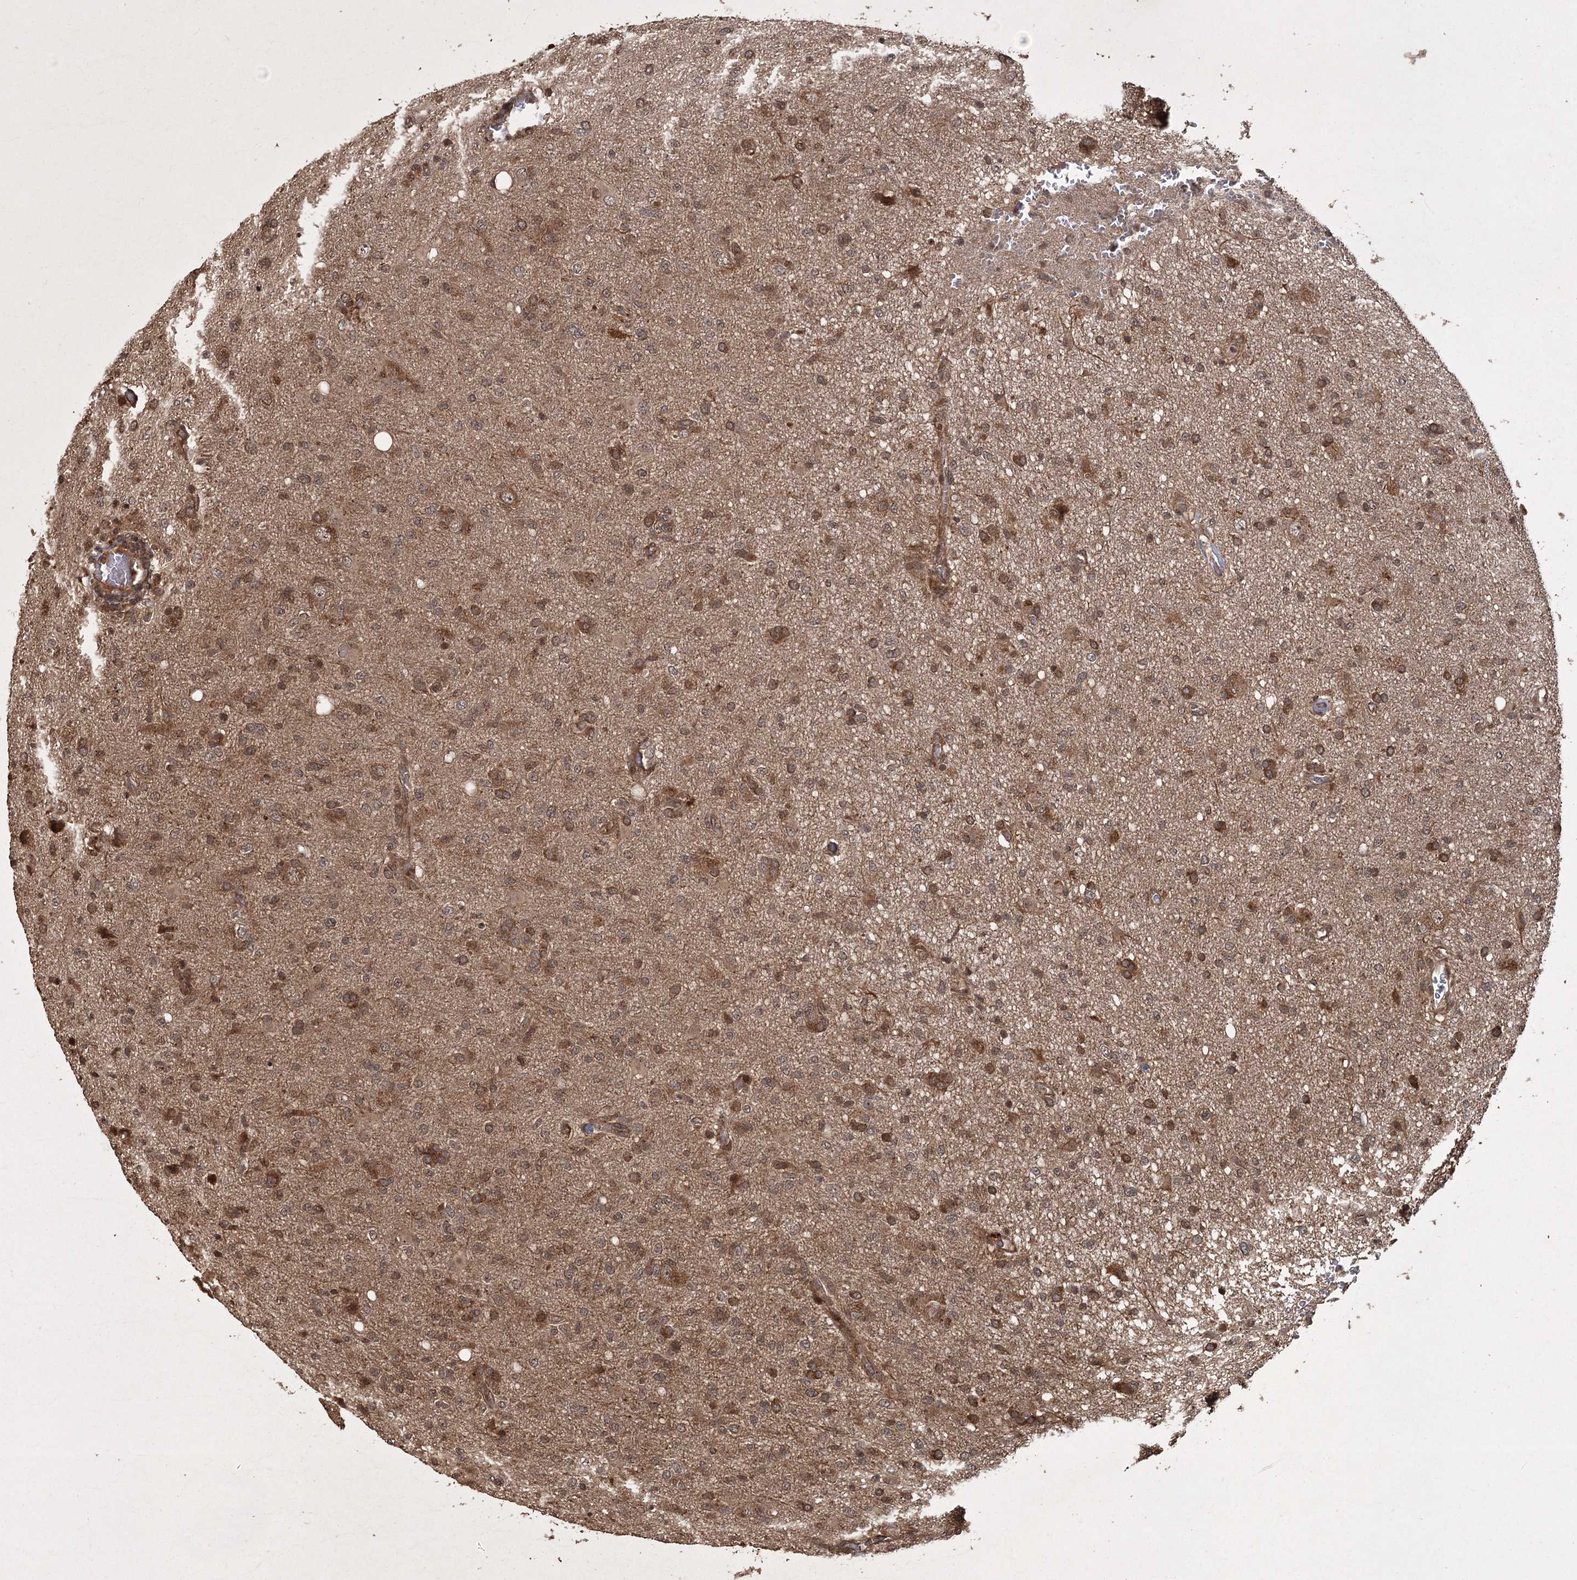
{"staining": {"intensity": "moderate", "quantity": ">75%", "location": "cytoplasmic/membranous"}, "tissue": "glioma", "cell_type": "Tumor cells", "image_type": "cancer", "snomed": [{"axis": "morphology", "description": "Glioma, malignant, High grade"}, {"axis": "topography", "description": "Brain"}], "caption": "The immunohistochemical stain shows moderate cytoplasmic/membranous expression in tumor cells of glioma tissue.", "gene": "RPAP3", "patient": {"sex": "female", "age": 57}}